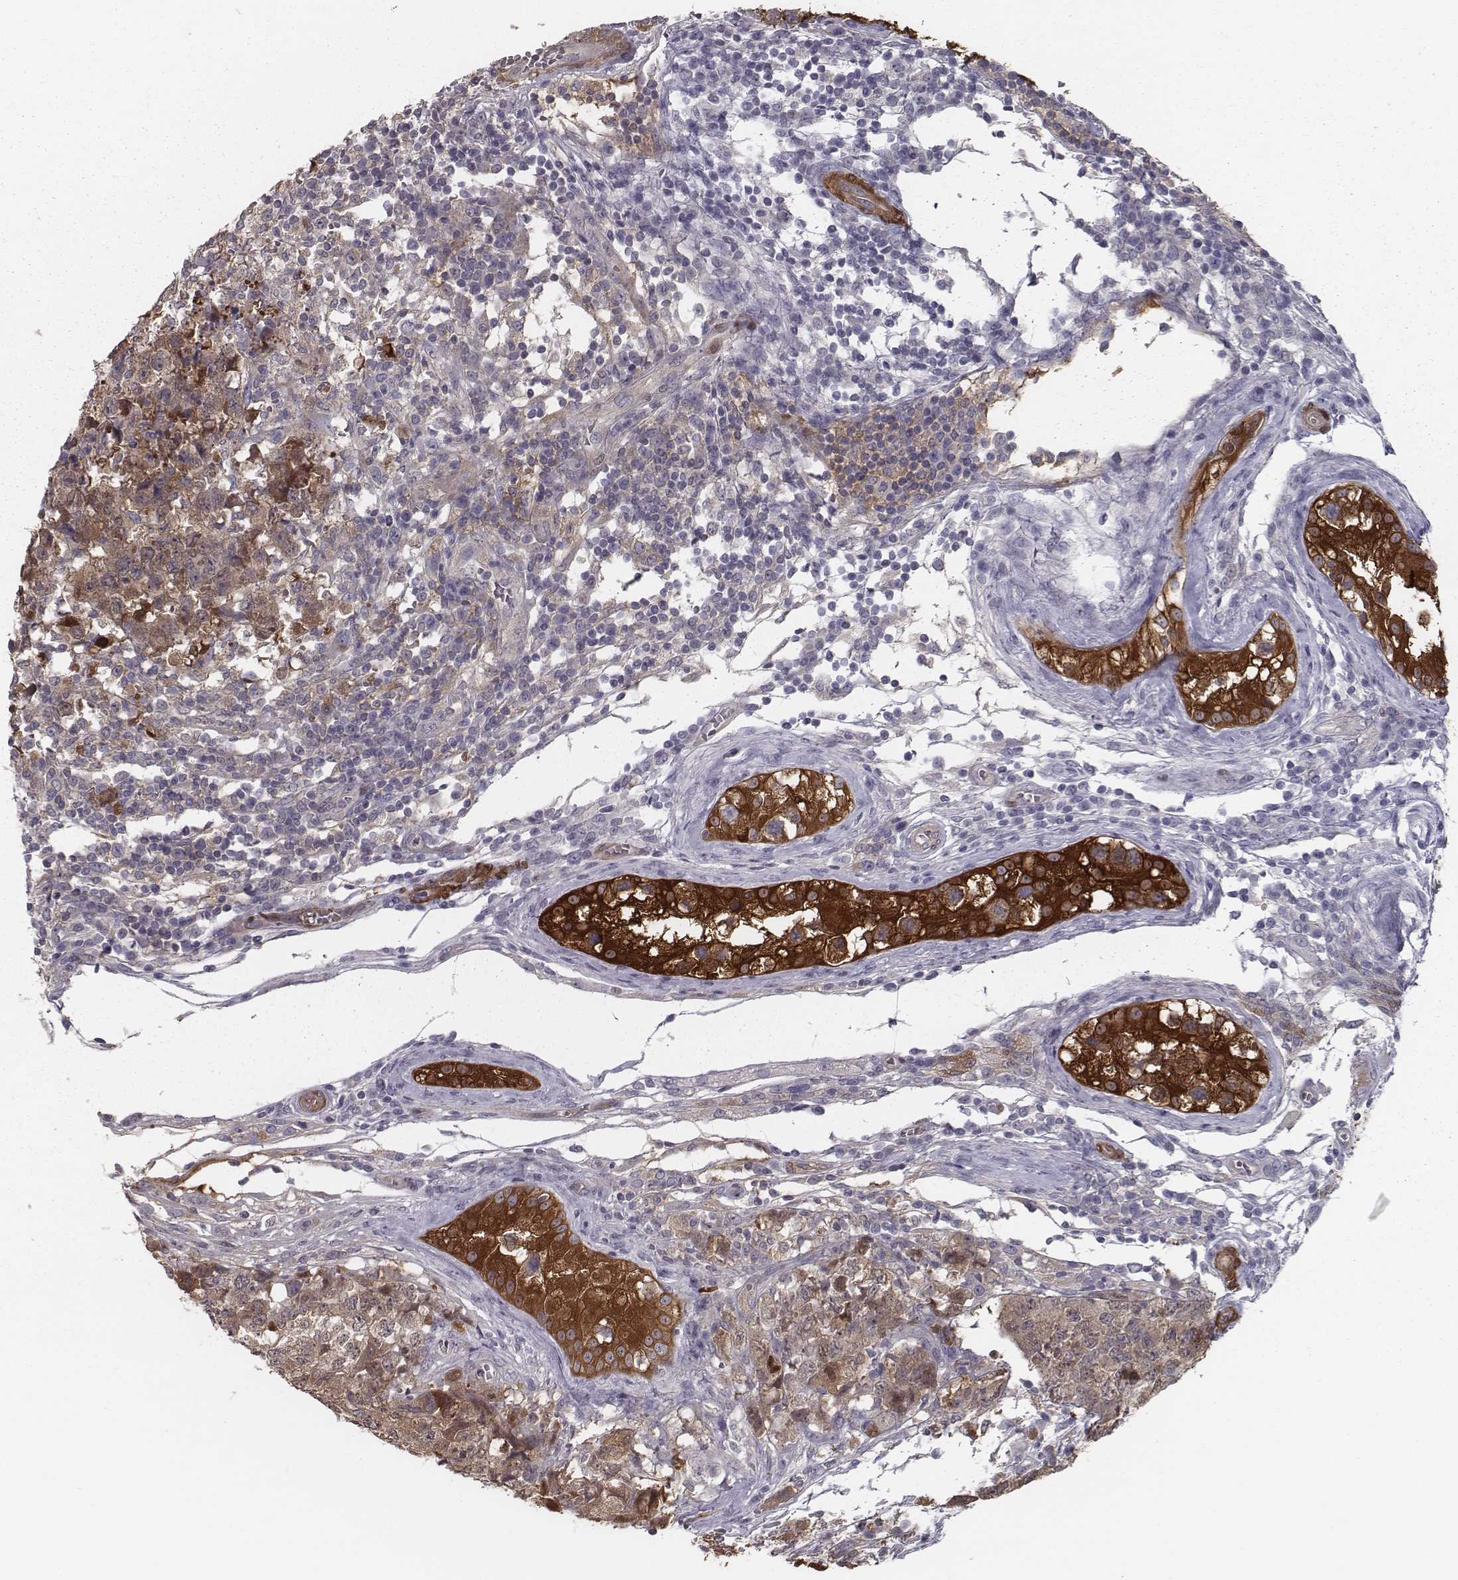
{"staining": {"intensity": "moderate", "quantity": ">75%", "location": "cytoplasmic/membranous"}, "tissue": "testis cancer", "cell_type": "Tumor cells", "image_type": "cancer", "snomed": [{"axis": "morphology", "description": "Carcinoma, Embryonal, NOS"}, {"axis": "topography", "description": "Testis"}], "caption": "This is a histology image of IHC staining of embryonal carcinoma (testis), which shows moderate staining in the cytoplasmic/membranous of tumor cells.", "gene": "ISYNA1", "patient": {"sex": "male", "age": 23}}